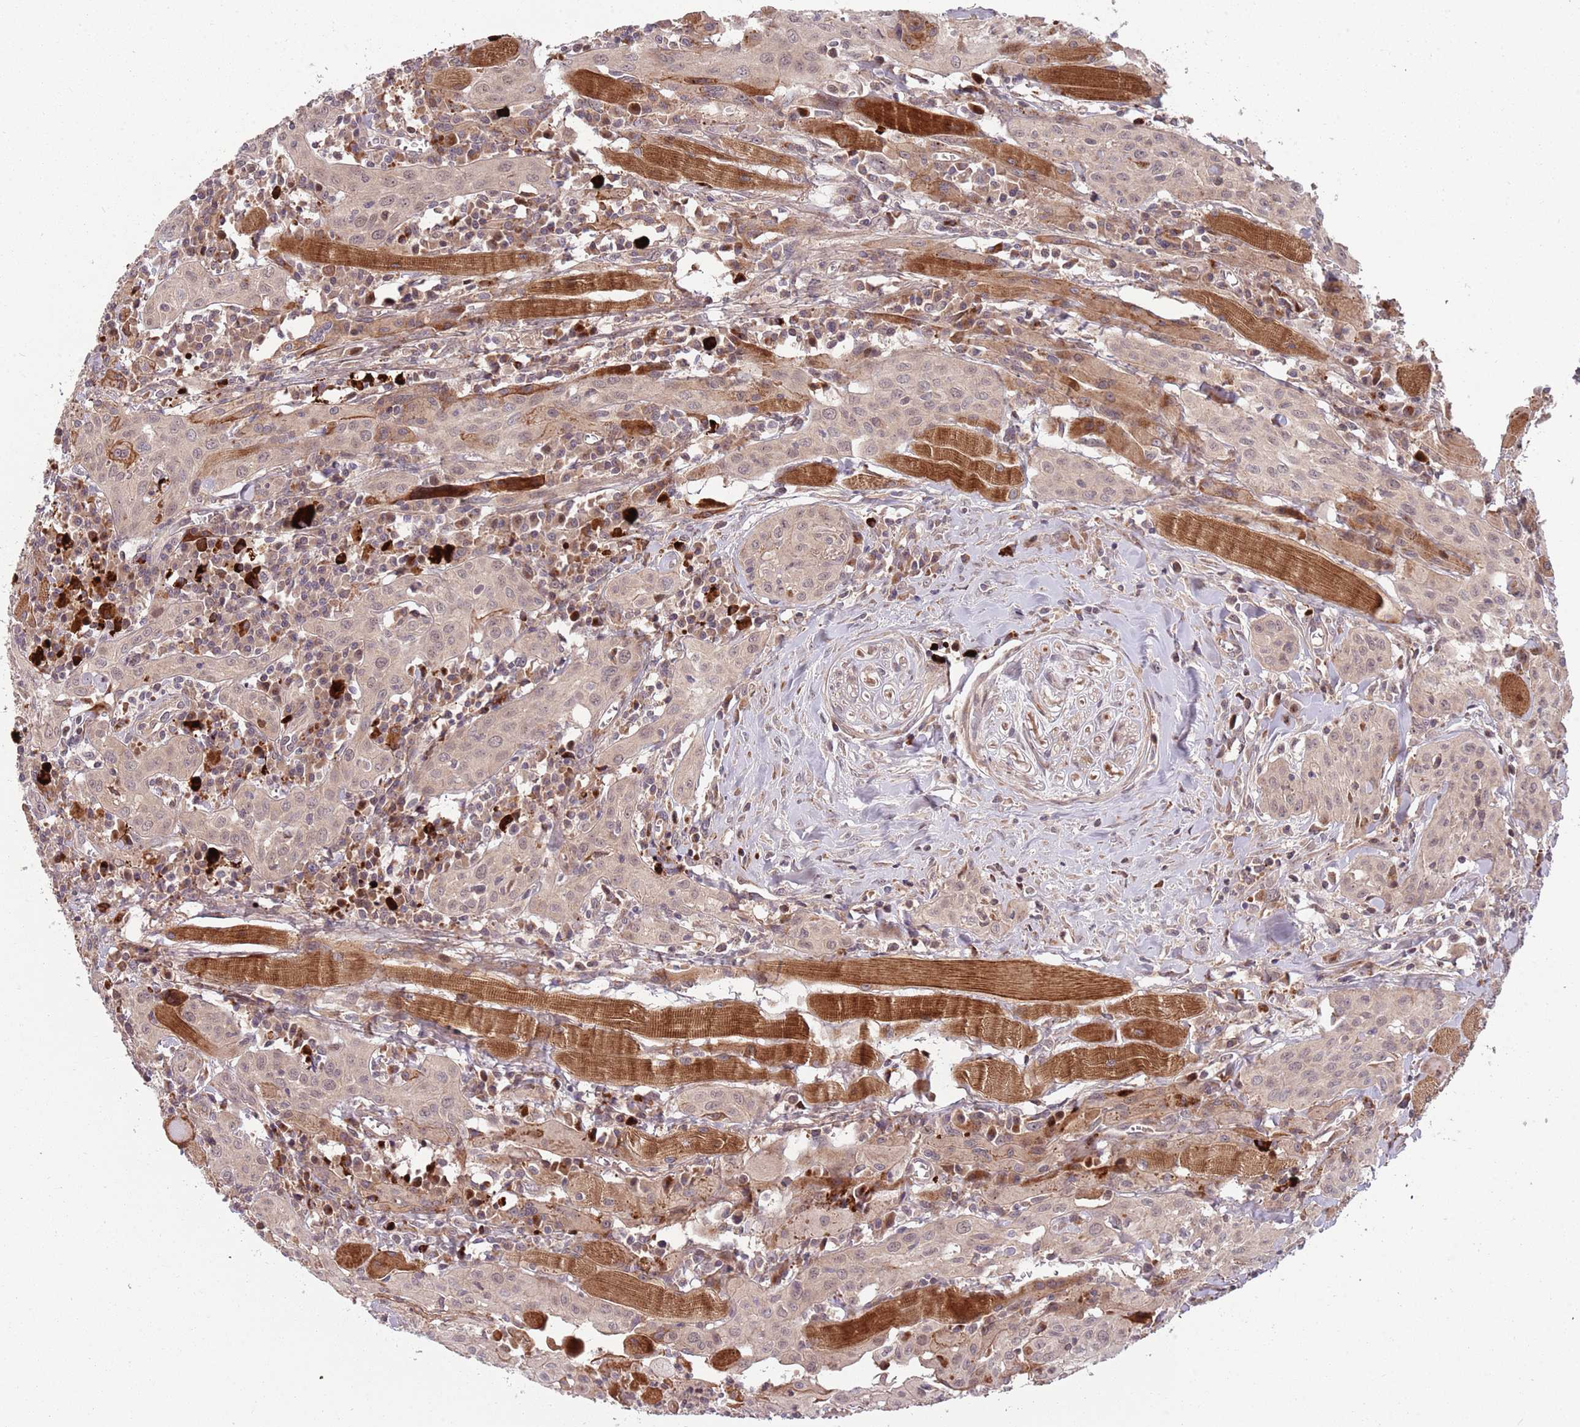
{"staining": {"intensity": "weak", "quantity": "25%-75%", "location": "nuclear"}, "tissue": "head and neck cancer", "cell_type": "Tumor cells", "image_type": "cancer", "snomed": [{"axis": "morphology", "description": "Squamous cell carcinoma, NOS"}, {"axis": "topography", "description": "Oral tissue"}, {"axis": "topography", "description": "Head-Neck"}], "caption": "Squamous cell carcinoma (head and neck) tissue reveals weak nuclear staining in approximately 25%-75% of tumor cells", "gene": "NT5DC4", "patient": {"sex": "female", "age": 70}}